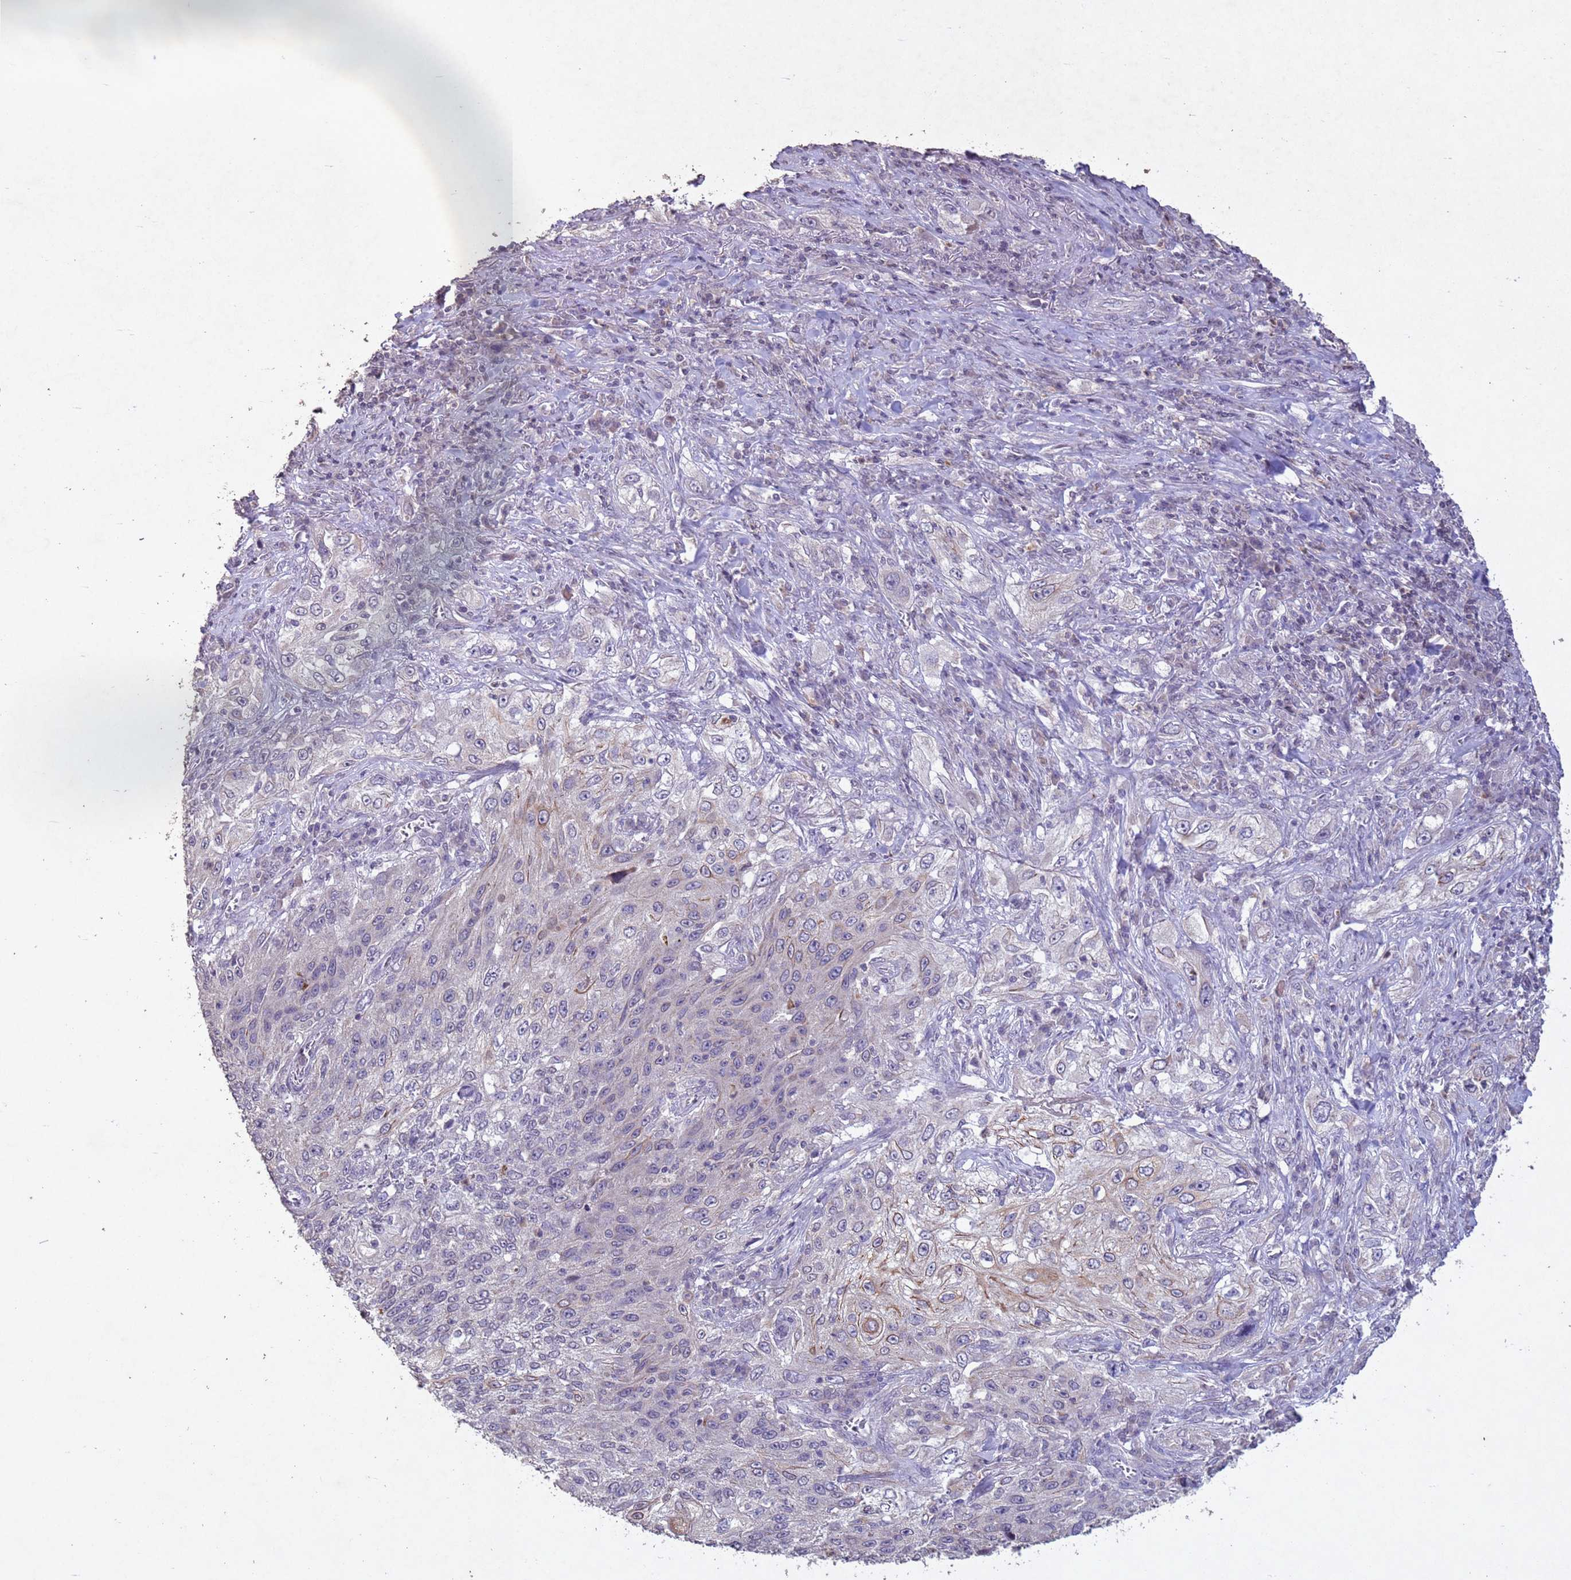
{"staining": {"intensity": "weak", "quantity": "<25%", "location": "cytoplasmic/membranous"}, "tissue": "lung cancer", "cell_type": "Tumor cells", "image_type": "cancer", "snomed": [{"axis": "morphology", "description": "Squamous cell carcinoma, NOS"}, {"axis": "topography", "description": "Lung"}], "caption": "High power microscopy image of an IHC micrograph of lung squamous cell carcinoma, revealing no significant staining in tumor cells.", "gene": "NLRP11", "patient": {"sex": "female", "age": 69}}